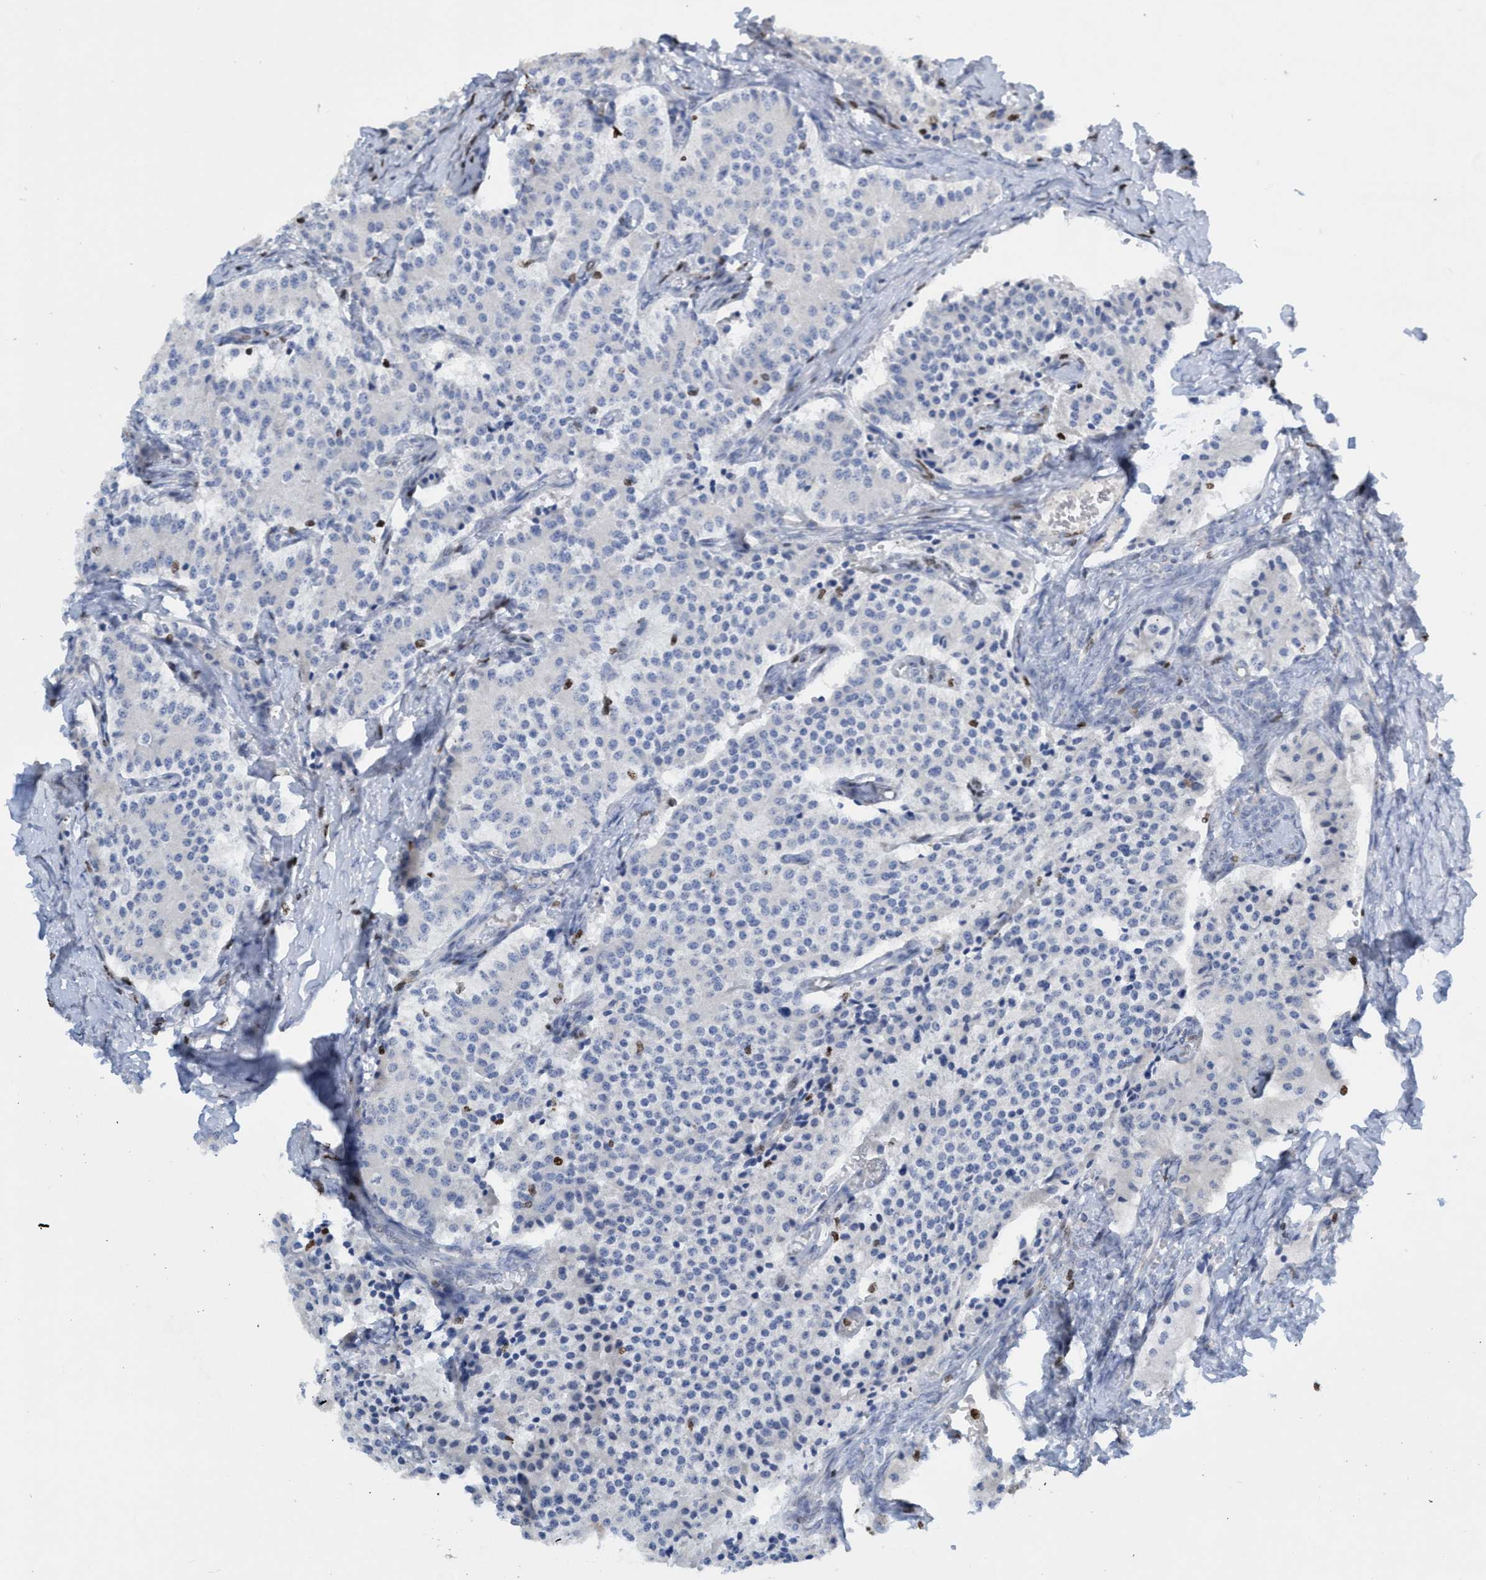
{"staining": {"intensity": "negative", "quantity": "none", "location": "none"}, "tissue": "carcinoid", "cell_type": "Tumor cells", "image_type": "cancer", "snomed": [{"axis": "morphology", "description": "Carcinoid, malignant, NOS"}, {"axis": "topography", "description": "Colon"}], "caption": "An immunohistochemistry image of carcinoid (malignant) is shown. There is no staining in tumor cells of carcinoid (malignant).", "gene": "CBX2", "patient": {"sex": "female", "age": 52}}